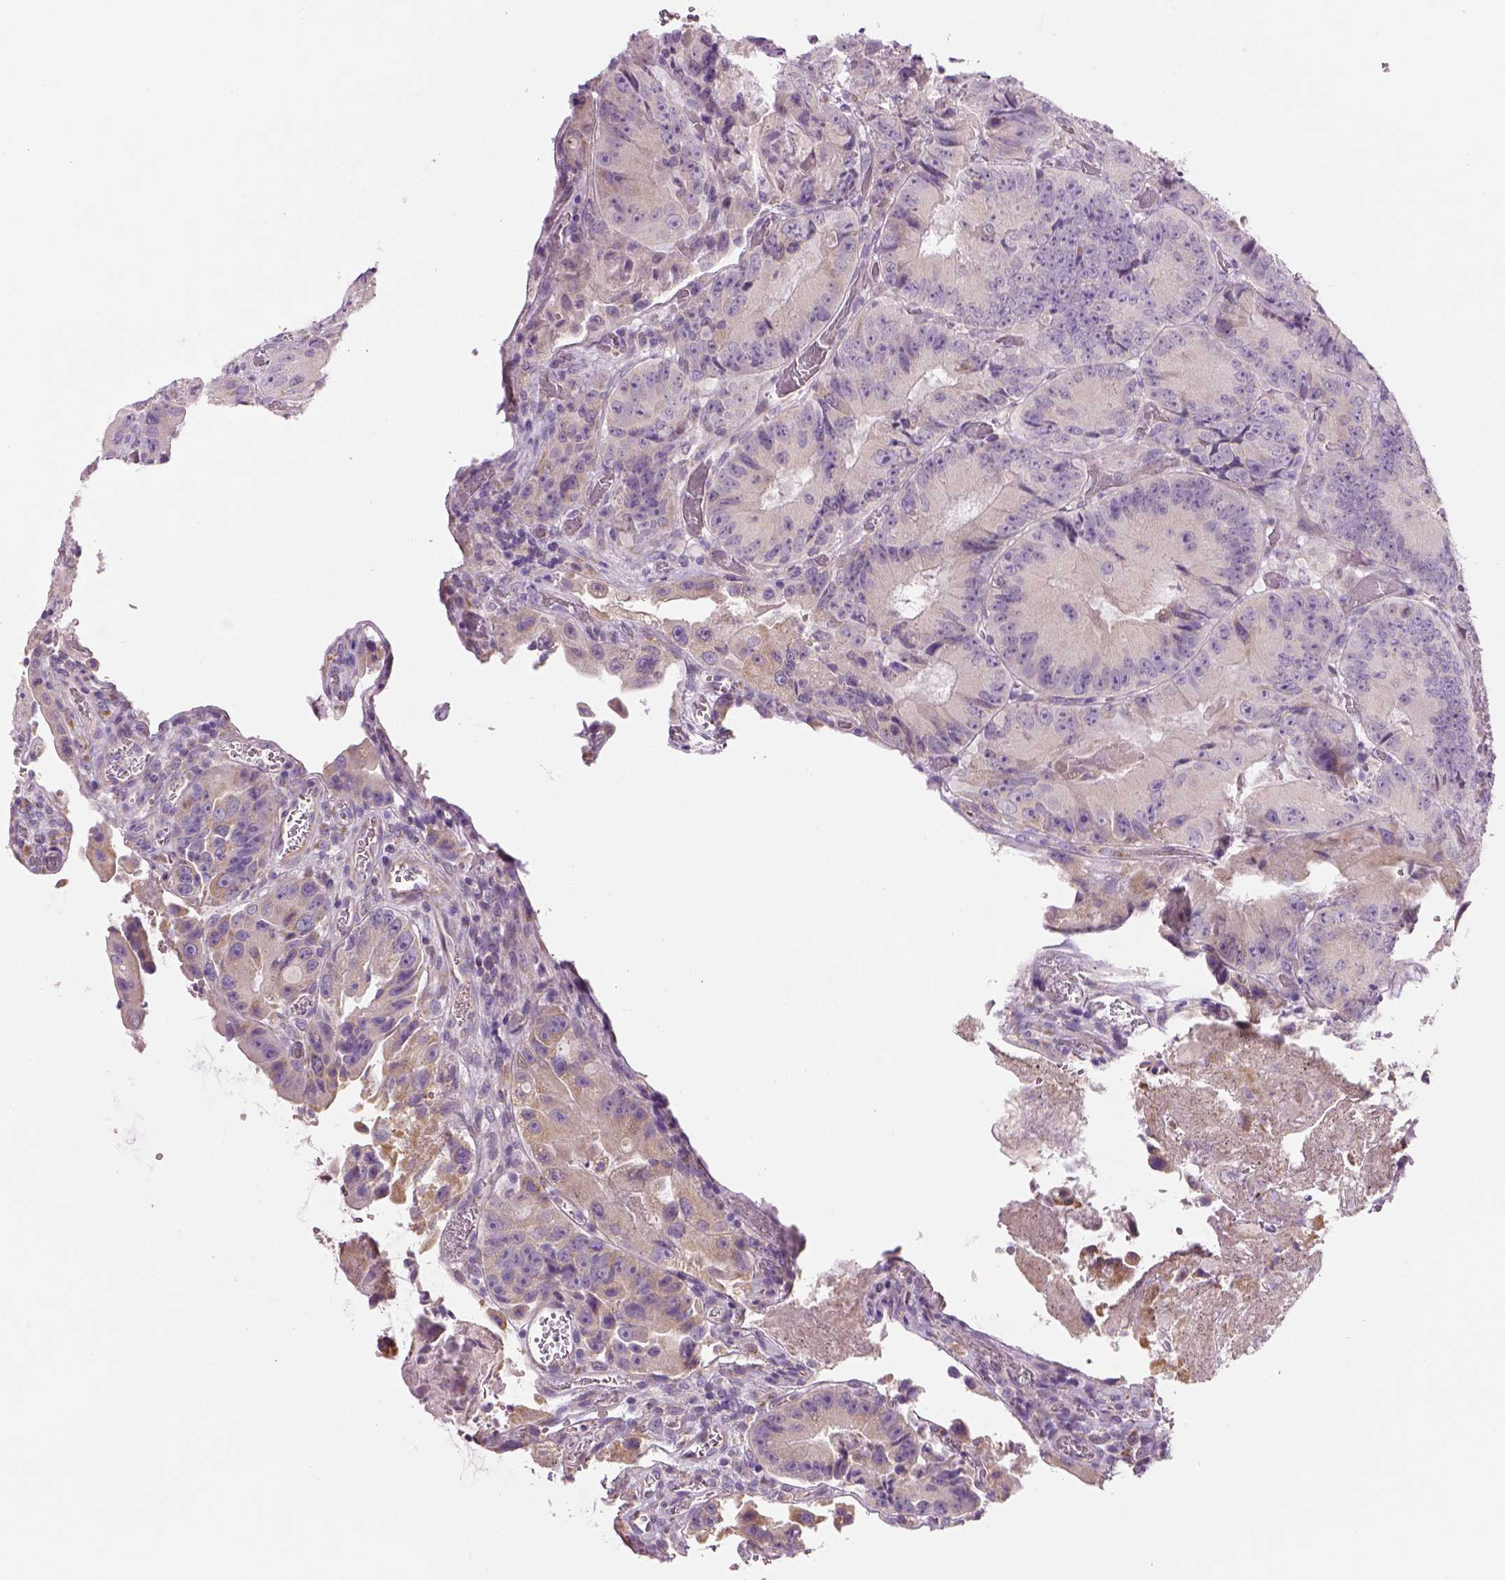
{"staining": {"intensity": "weak", "quantity": "<25%", "location": "cytoplasmic/membranous"}, "tissue": "colorectal cancer", "cell_type": "Tumor cells", "image_type": "cancer", "snomed": [{"axis": "morphology", "description": "Adenocarcinoma, NOS"}, {"axis": "topography", "description": "Colon"}], "caption": "DAB immunohistochemical staining of adenocarcinoma (colorectal) demonstrates no significant expression in tumor cells.", "gene": "IFT52", "patient": {"sex": "female", "age": 86}}